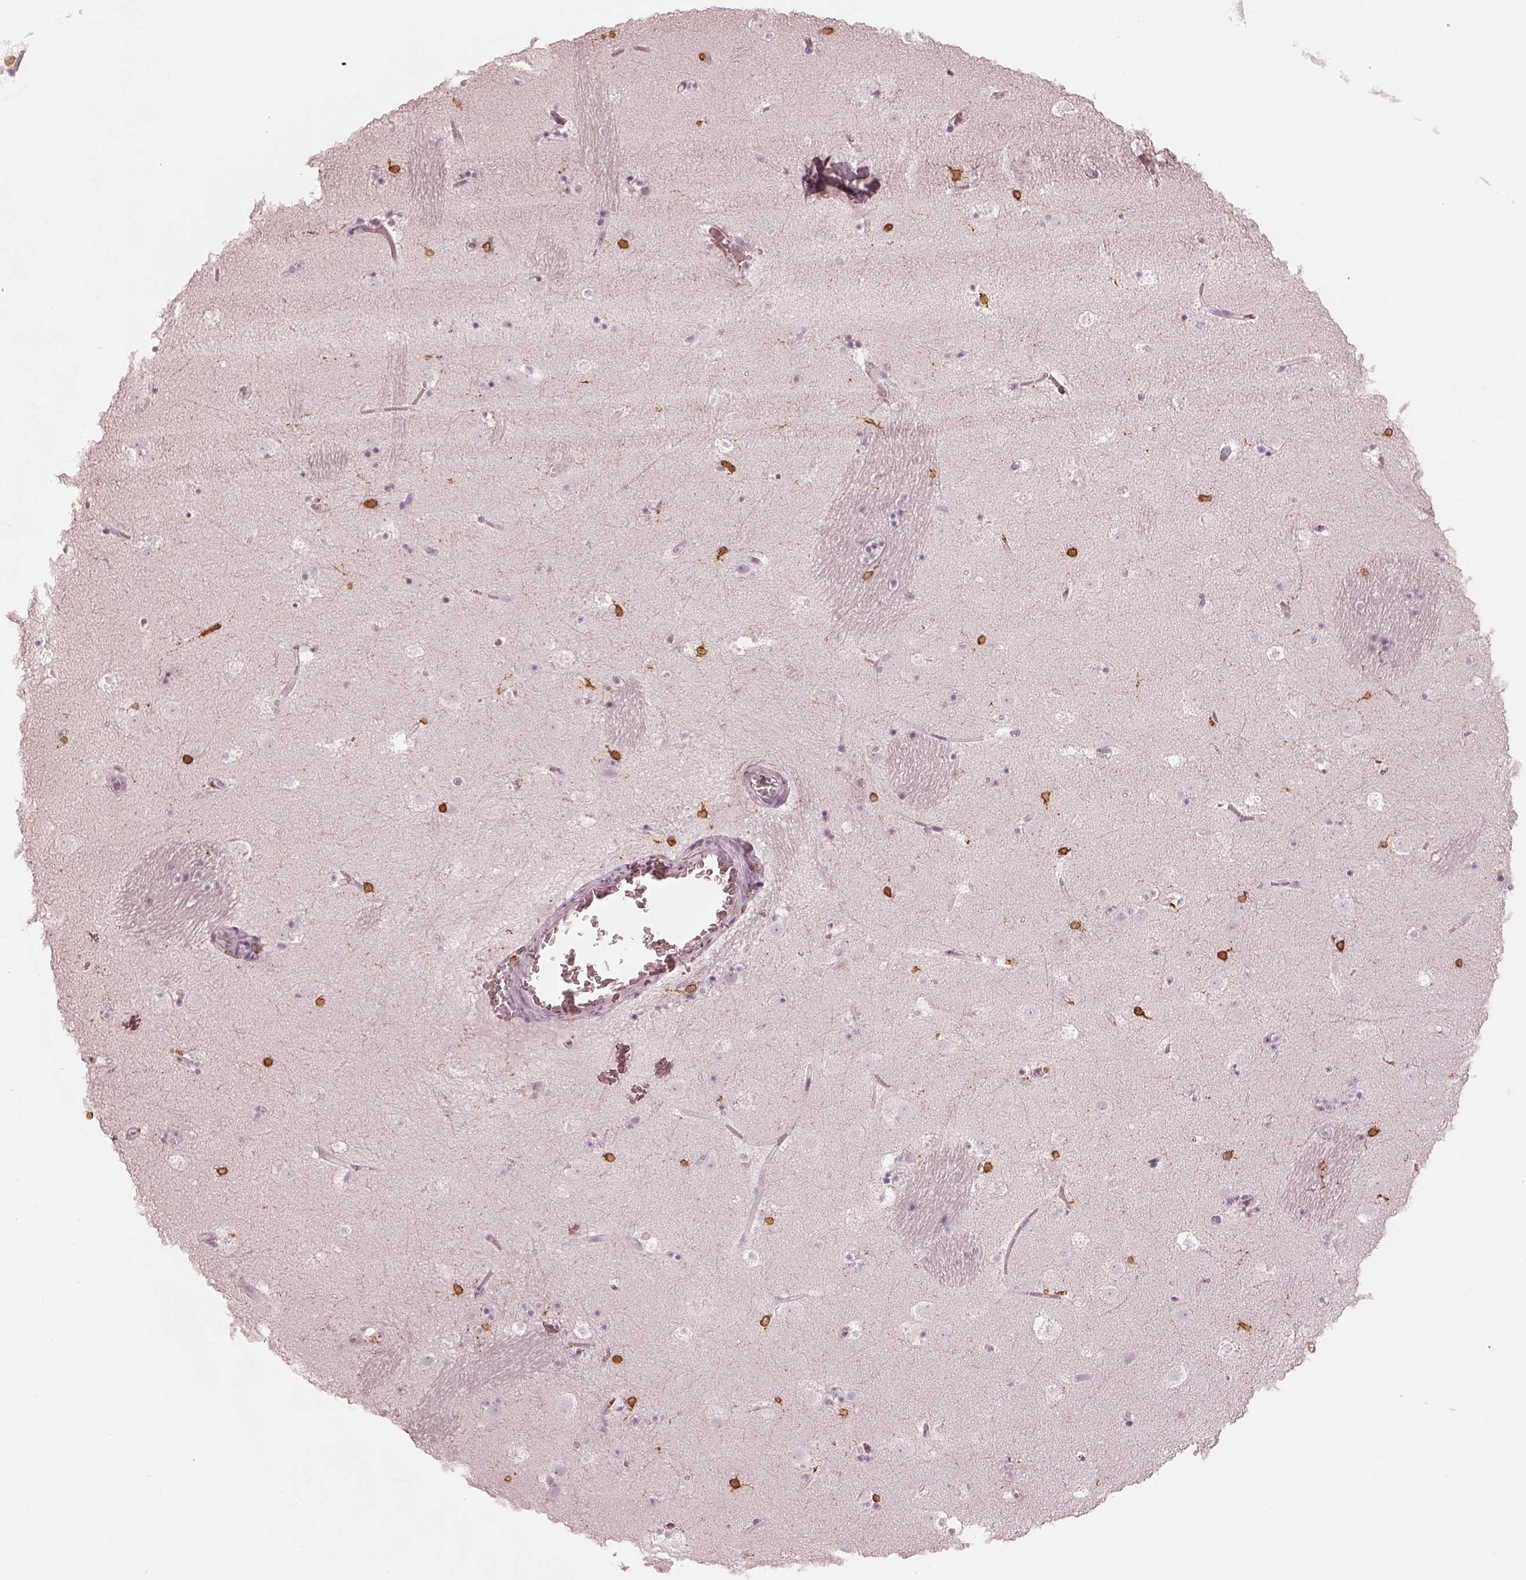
{"staining": {"intensity": "strong", "quantity": "25%-75%", "location": "cytoplasmic/membranous,nuclear"}, "tissue": "caudate", "cell_type": "Glial cells", "image_type": "normal", "snomed": [{"axis": "morphology", "description": "Normal tissue, NOS"}, {"axis": "topography", "description": "Lateral ventricle wall"}], "caption": "Caudate stained with DAB (3,3'-diaminobenzidine) immunohistochemistry displays high levels of strong cytoplasmic/membranous,nuclear positivity in about 25%-75% of glial cells. (IHC, brightfield microscopy, high magnification).", "gene": "ALOX5", "patient": {"sex": "male", "age": 37}}